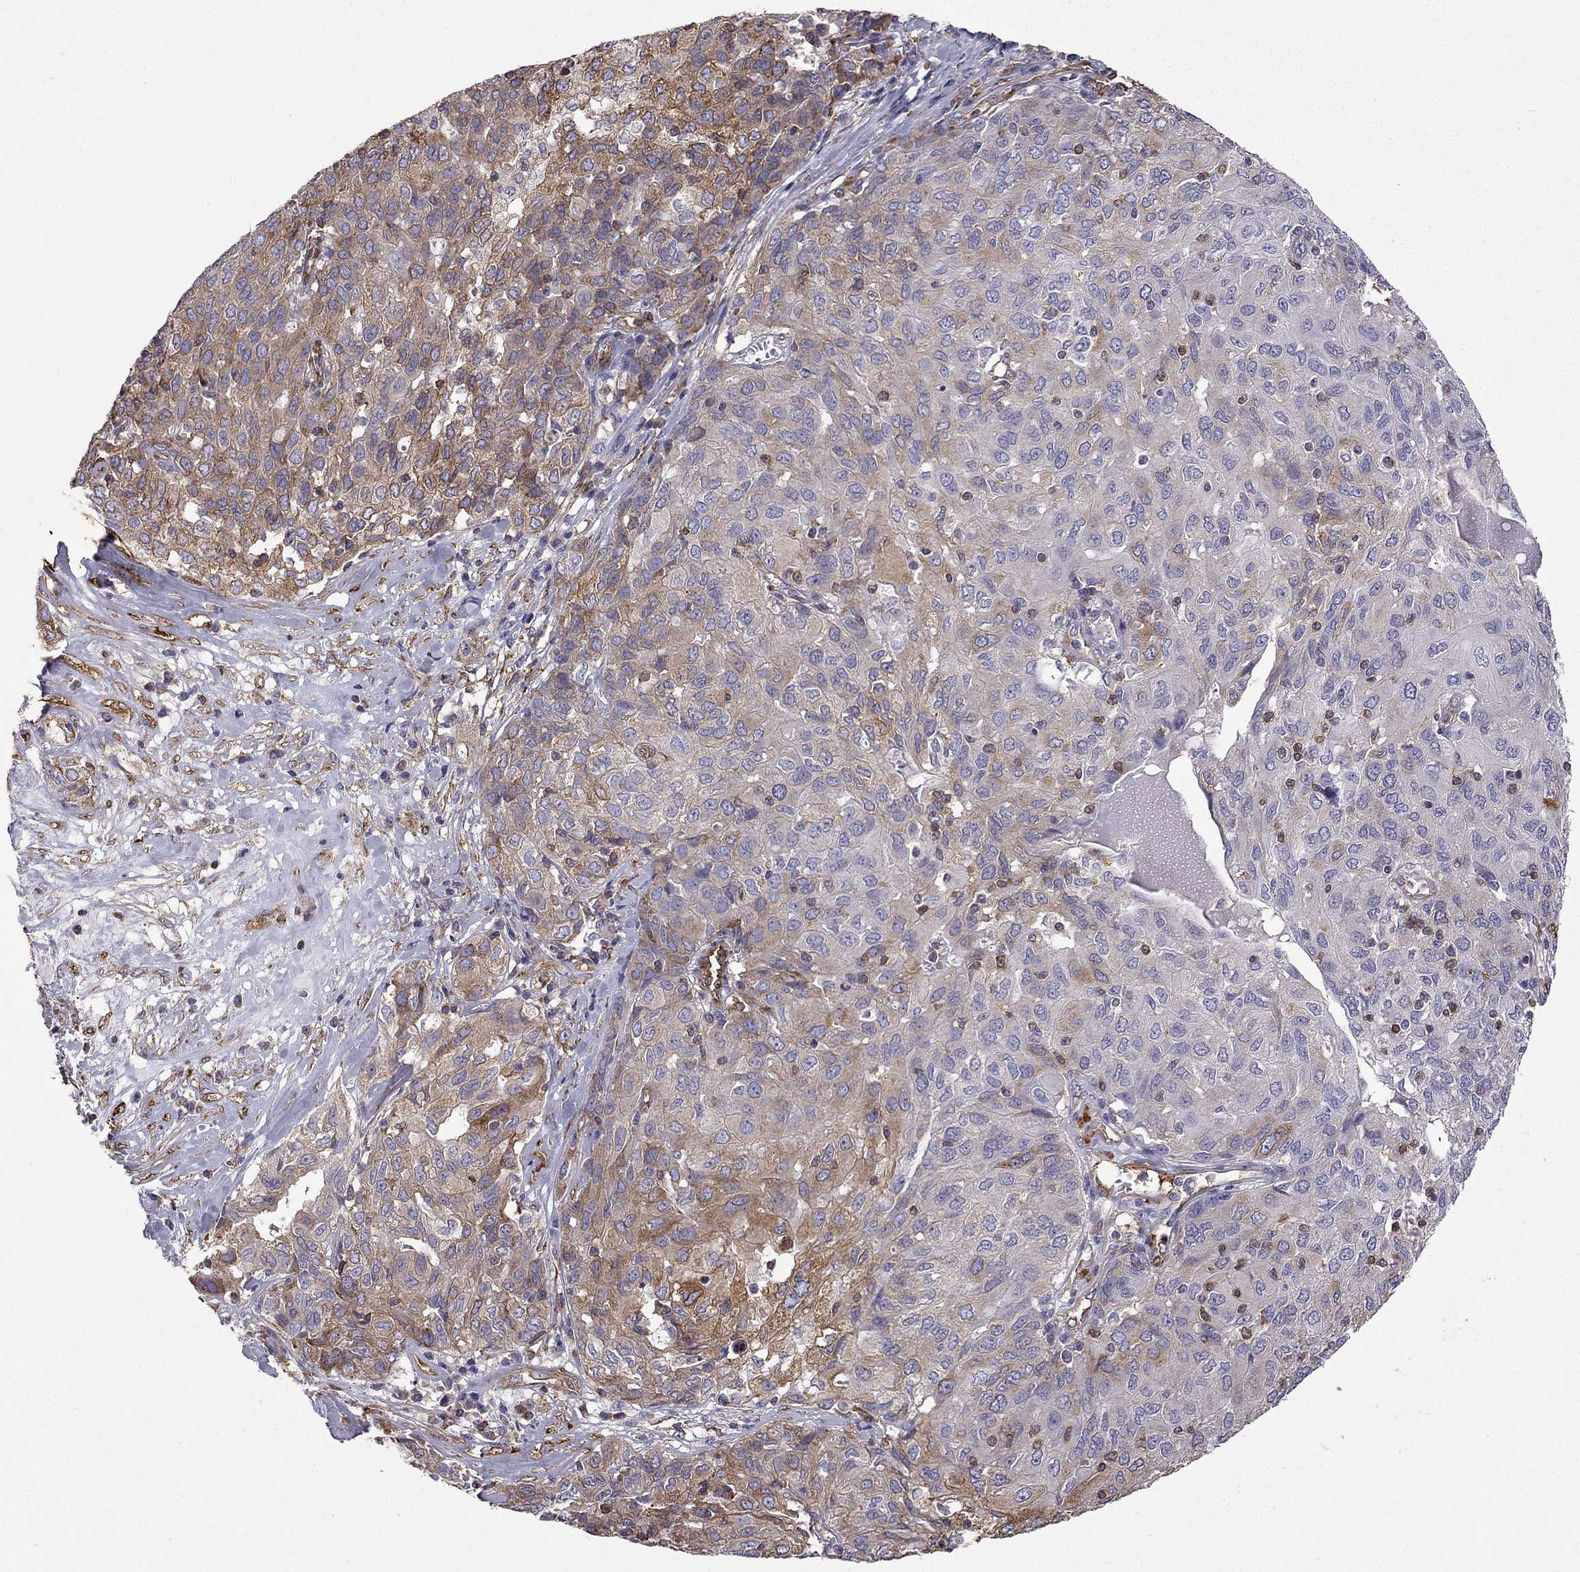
{"staining": {"intensity": "moderate", "quantity": "25%-75%", "location": "cytoplasmic/membranous"}, "tissue": "ovarian cancer", "cell_type": "Tumor cells", "image_type": "cancer", "snomed": [{"axis": "morphology", "description": "Carcinoma, endometroid"}, {"axis": "topography", "description": "Ovary"}], "caption": "Ovarian cancer (endometroid carcinoma) stained for a protein exhibits moderate cytoplasmic/membranous positivity in tumor cells. (Brightfield microscopy of DAB IHC at high magnification).", "gene": "MAP4", "patient": {"sex": "female", "age": 50}}